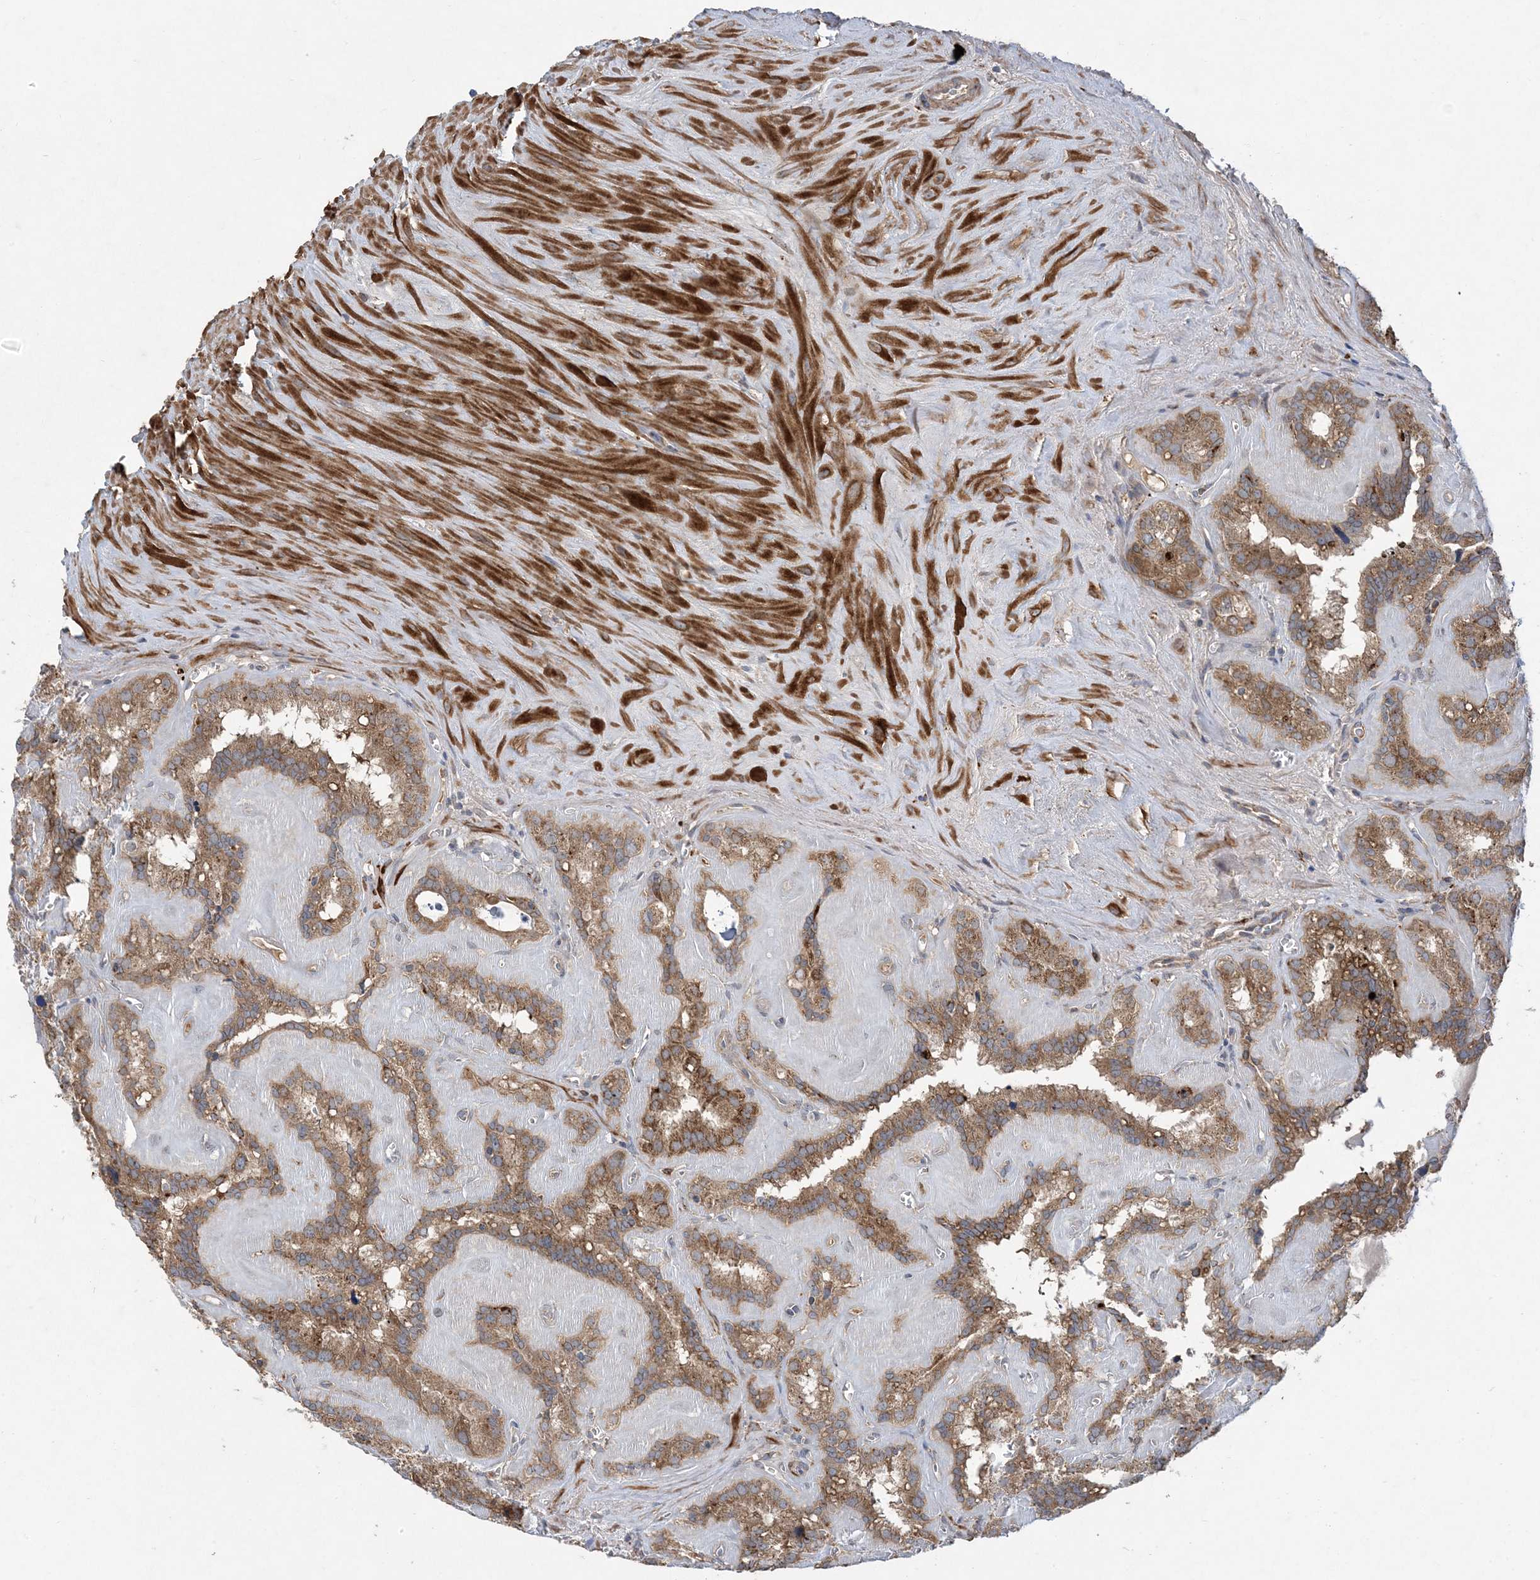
{"staining": {"intensity": "moderate", "quantity": ">75%", "location": "cytoplasmic/membranous"}, "tissue": "seminal vesicle", "cell_type": "Glandular cells", "image_type": "normal", "snomed": [{"axis": "morphology", "description": "Normal tissue, NOS"}, {"axis": "topography", "description": "Prostate"}, {"axis": "topography", "description": "Seminal veicle"}], "caption": "Immunohistochemistry staining of unremarkable seminal vesicle, which demonstrates medium levels of moderate cytoplasmic/membranous positivity in about >75% of glandular cells indicating moderate cytoplasmic/membranous protein positivity. The staining was performed using DAB (3,3'-diaminobenzidine) (brown) for protein detection and nuclei were counterstained in hematoxylin (blue).", "gene": "MASP2", "patient": {"sex": "male", "age": 59}}